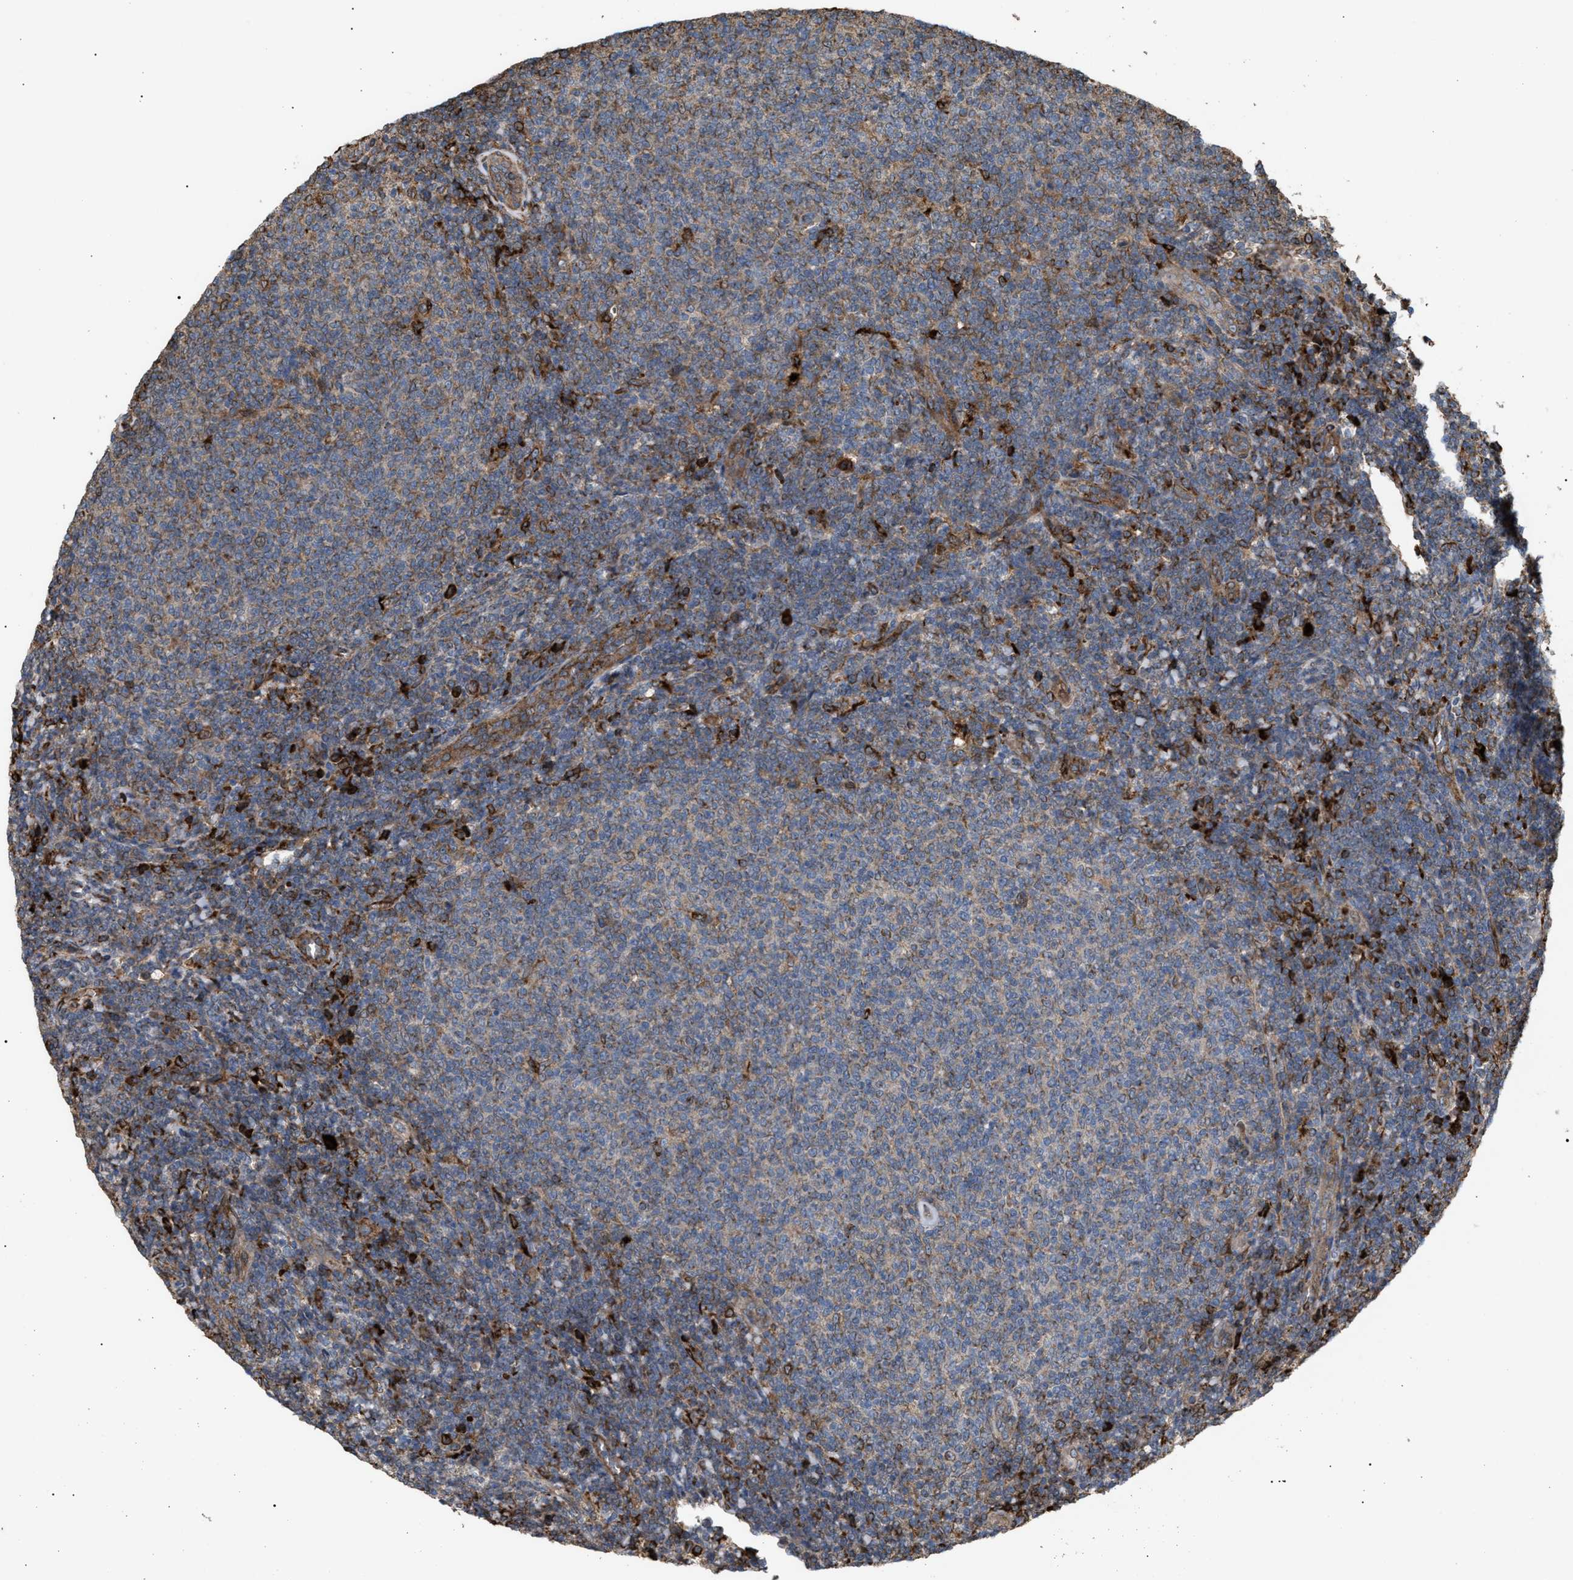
{"staining": {"intensity": "strong", "quantity": "<25%", "location": "cytoplasmic/membranous"}, "tissue": "lymphoma", "cell_type": "Tumor cells", "image_type": "cancer", "snomed": [{"axis": "morphology", "description": "Malignant lymphoma, non-Hodgkin's type, Low grade"}, {"axis": "topography", "description": "Lymph node"}], "caption": "A micrograph of human lymphoma stained for a protein shows strong cytoplasmic/membranous brown staining in tumor cells. The protein is stained brown, and the nuclei are stained in blue (DAB (3,3'-diaminobenzidine) IHC with brightfield microscopy, high magnification).", "gene": "GCC1", "patient": {"sex": "male", "age": 66}}